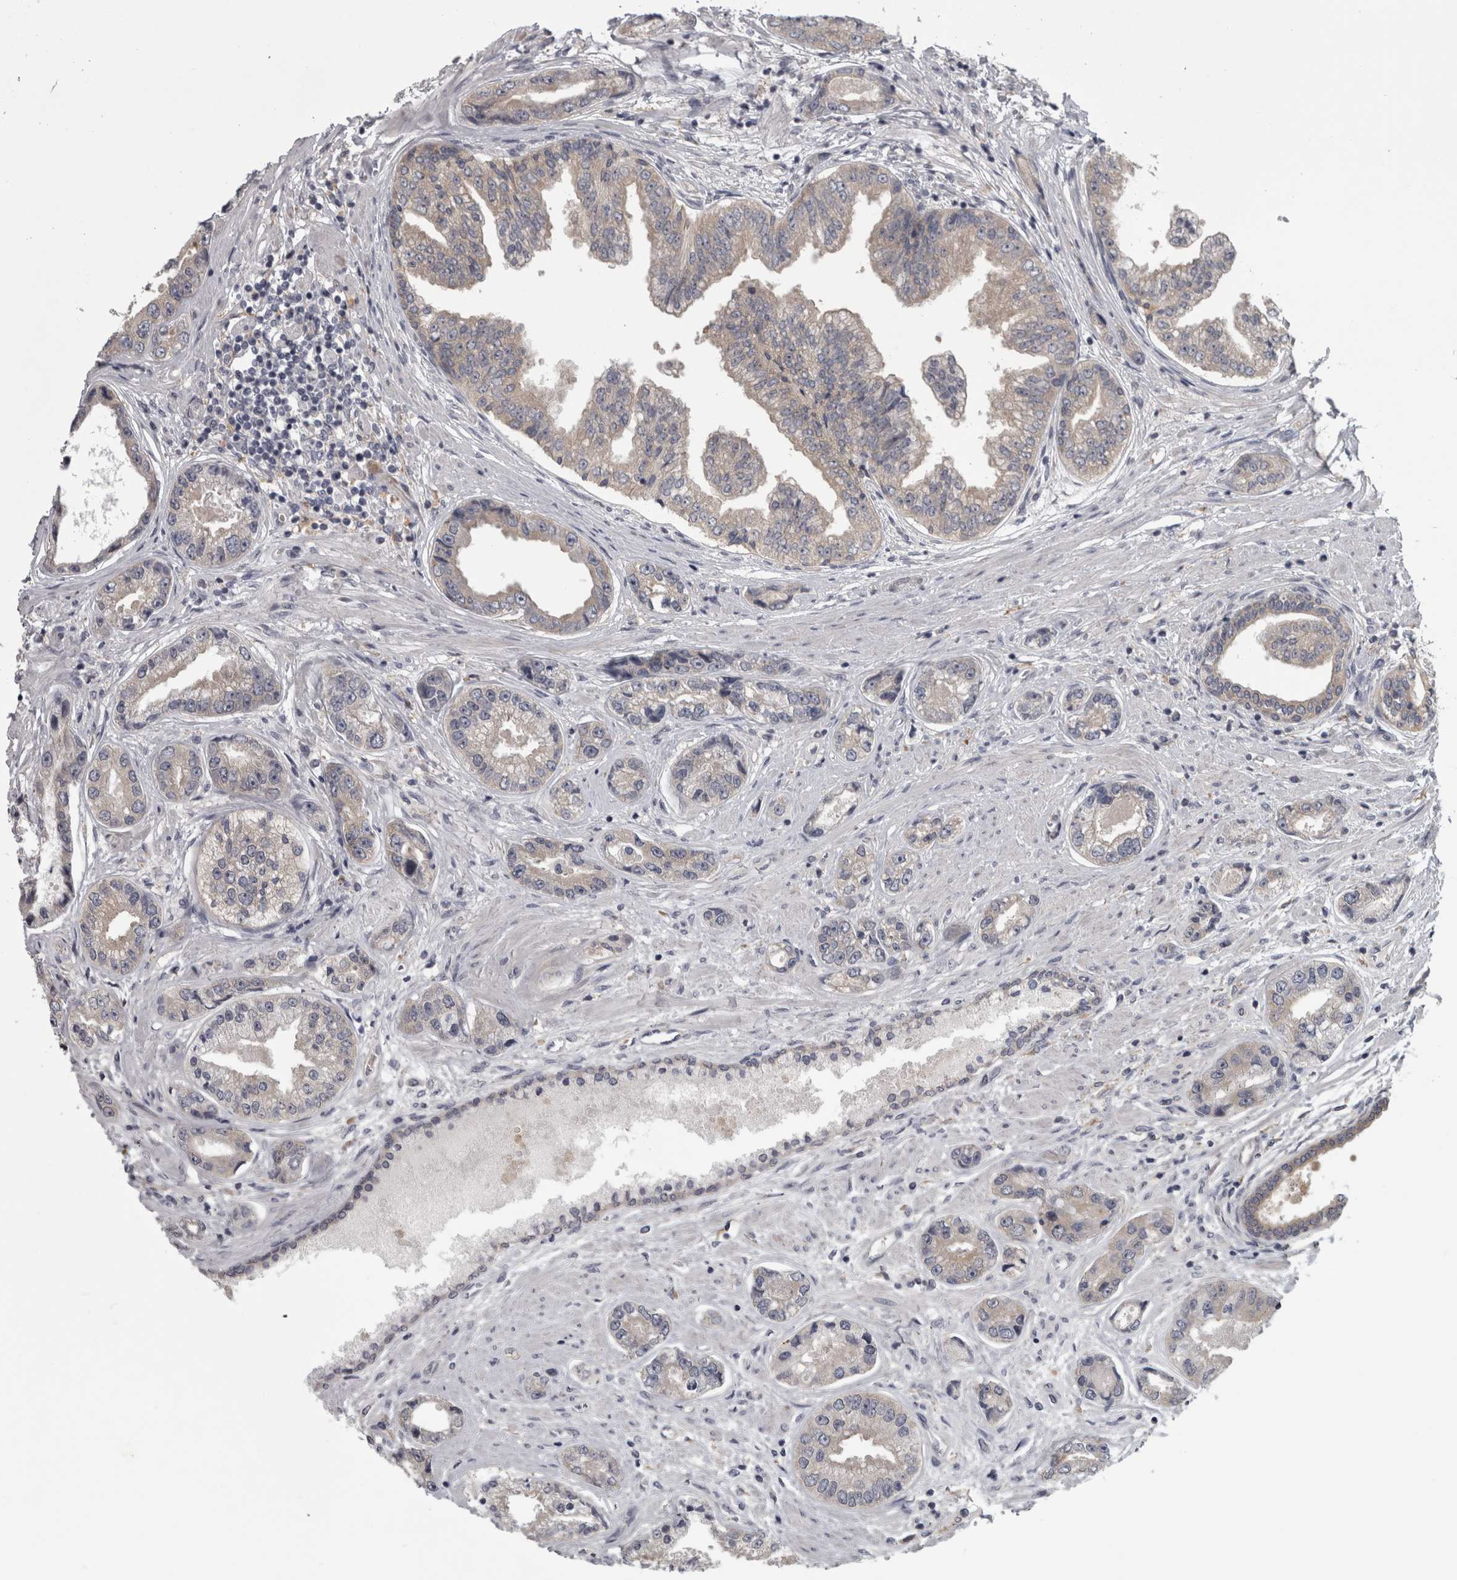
{"staining": {"intensity": "negative", "quantity": "none", "location": "none"}, "tissue": "prostate cancer", "cell_type": "Tumor cells", "image_type": "cancer", "snomed": [{"axis": "morphology", "description": "Adenocarcinoma, High grade"}, {"axis": "topography", "description": "Prostate"}], "caption": "This photomicrograph is of prostate cancer stained with IHC to label a protein in brown with the nuclei are counter-stained blue. There is no staining in tumor cells. (Stains: DAB immunohistochemistry (IHC) with hematoxylin counter stain, Microscopy: brightfield microscopy at high magnification).", "gene": "PRKCI", "patient": {"sex": "male", "age": 61}}